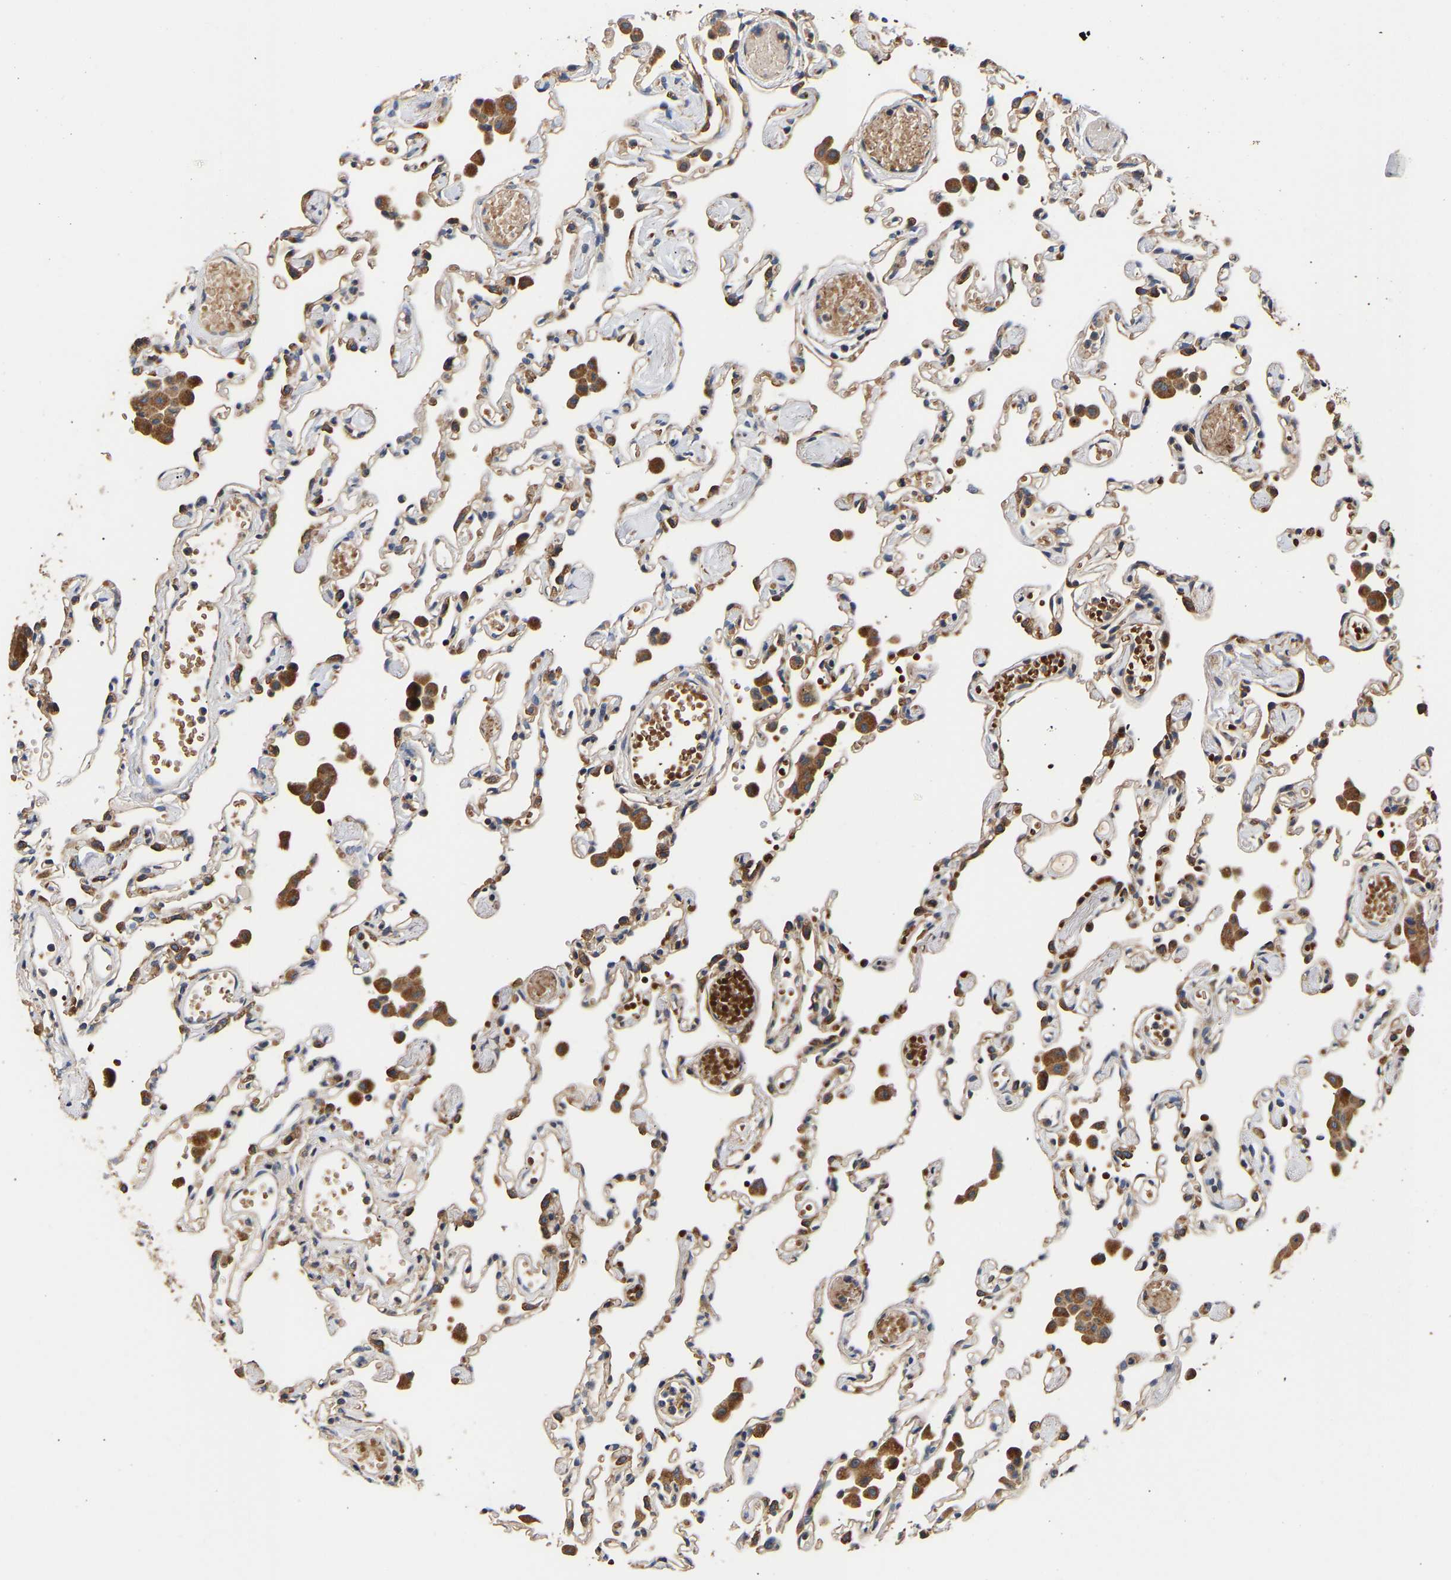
{"staining": {"intensity": "moderate", "quantity": "<25%", "location": "cytoplasmic/membranous"}, "tissue": "lung", "cell_type": "Alveolar cells", "image_type": "normal", "snomed": [{"axis": "morphology", "description": "Normal tissue, NOS"}, {"axis": "topography", "description": "Bronchus"}, {"axis": "topography", "description": "Lung"}], "caption": "DAB (3,3'-diaminobenzidine) immunohistochemical staining of benign lung reveals moderate cytoplasmic/membranous protein positivity in about <25% of alveolar cells. (brown staining indicates protein expression, while blue staining denotes nuclei).", "gene": "LRBA", "patient": {"sex": "female", "age": 49}}